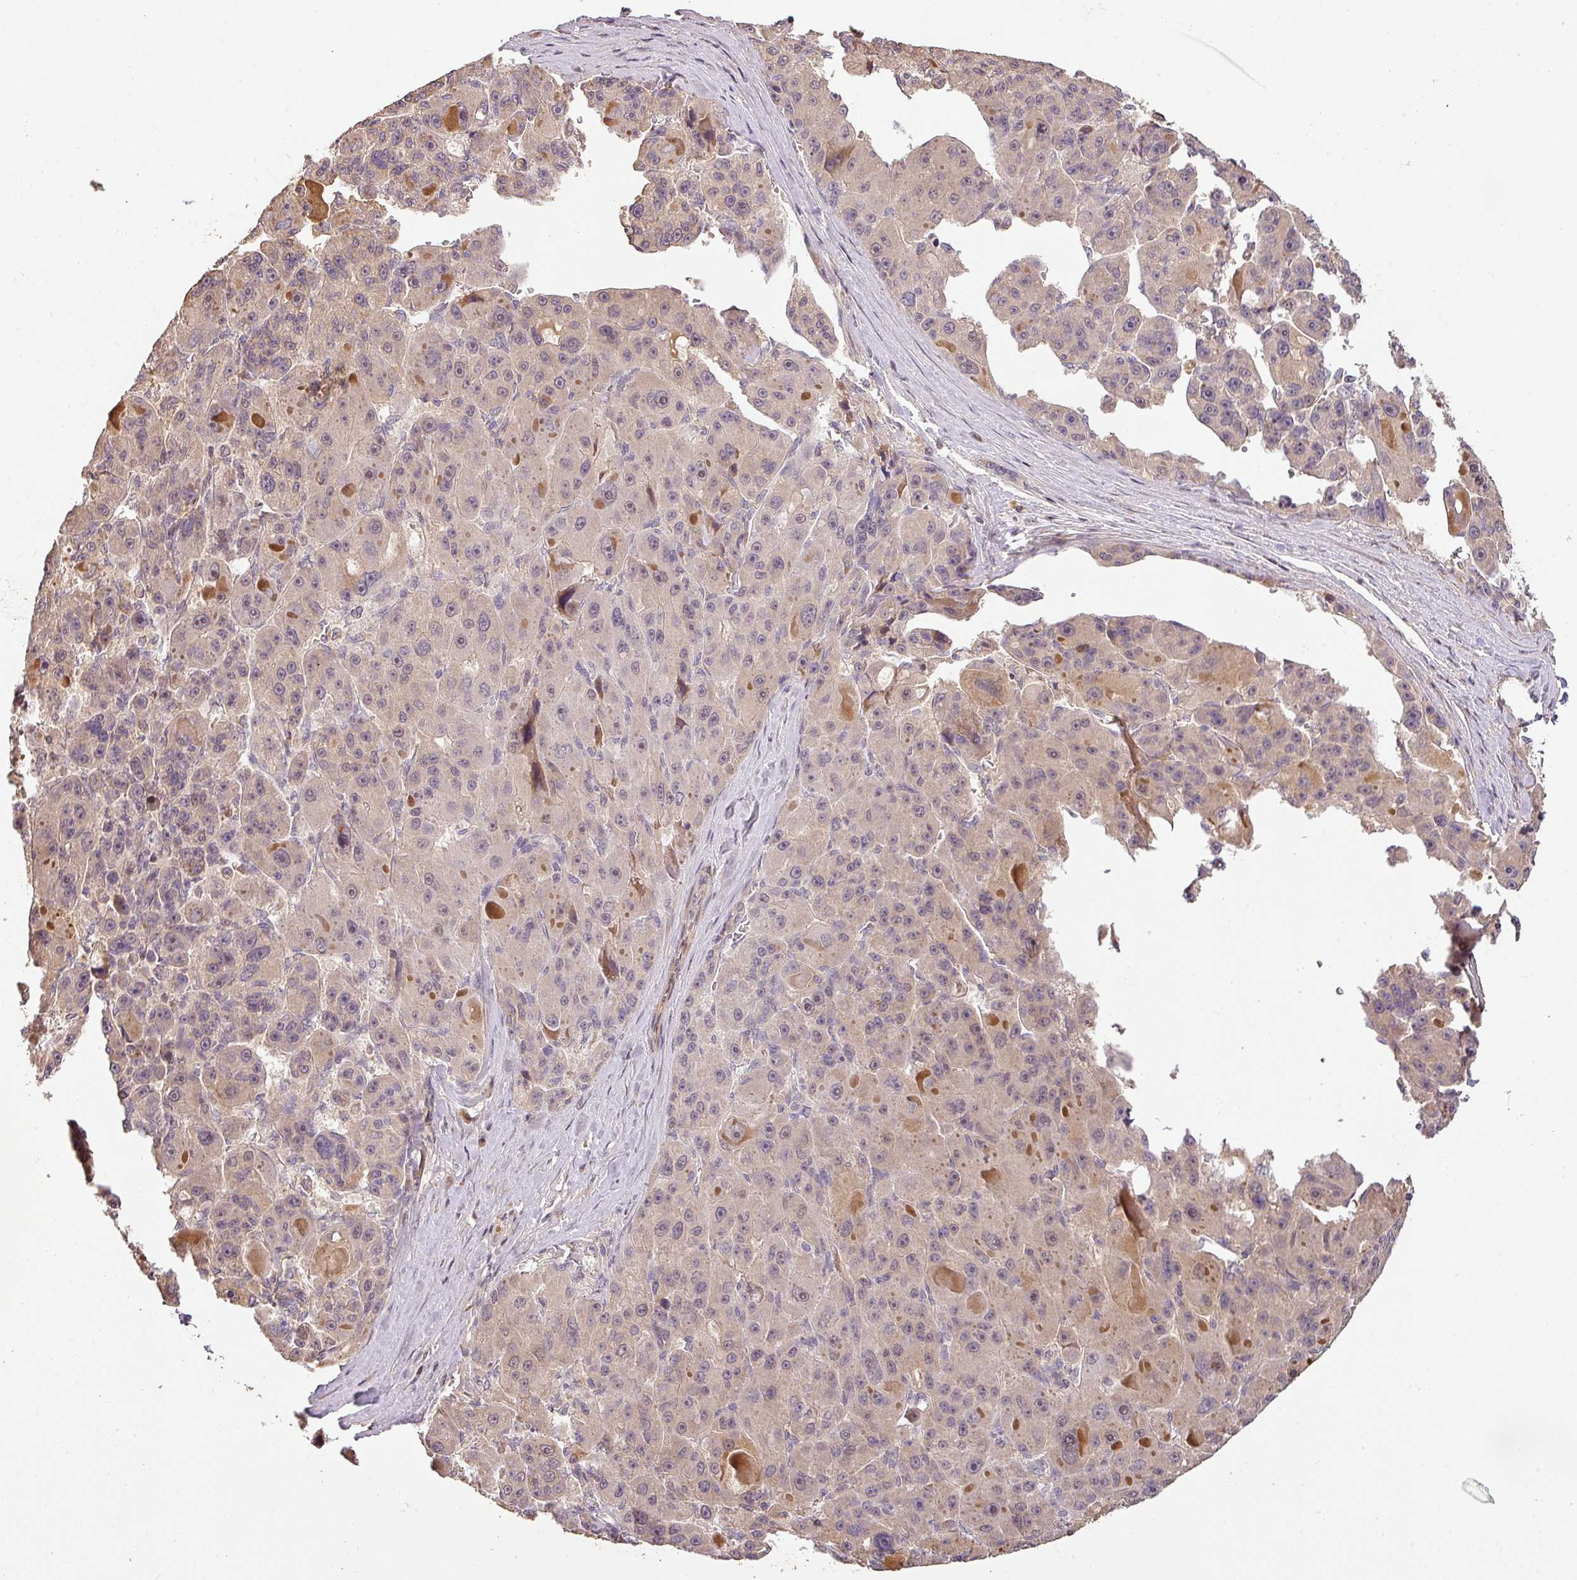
{"staining": {"intensity": "negative", "quantity": "none", "location": "none"}, "tissue": "liver cancer", "cell_type": "Tumor cells", "image_type": "cancer", "snomed": [{"axis": "morphology", "description": "Carcinoma, Hepatocellular, NOS"}, {"axis": "topography", "description": "Liver"}], "caption": "Tumor cells are negative for protein expression in human liver hepatocellular carcinoma.", "gene": "BPIFB3", "patient": {"sex": "male", "age": 76}}